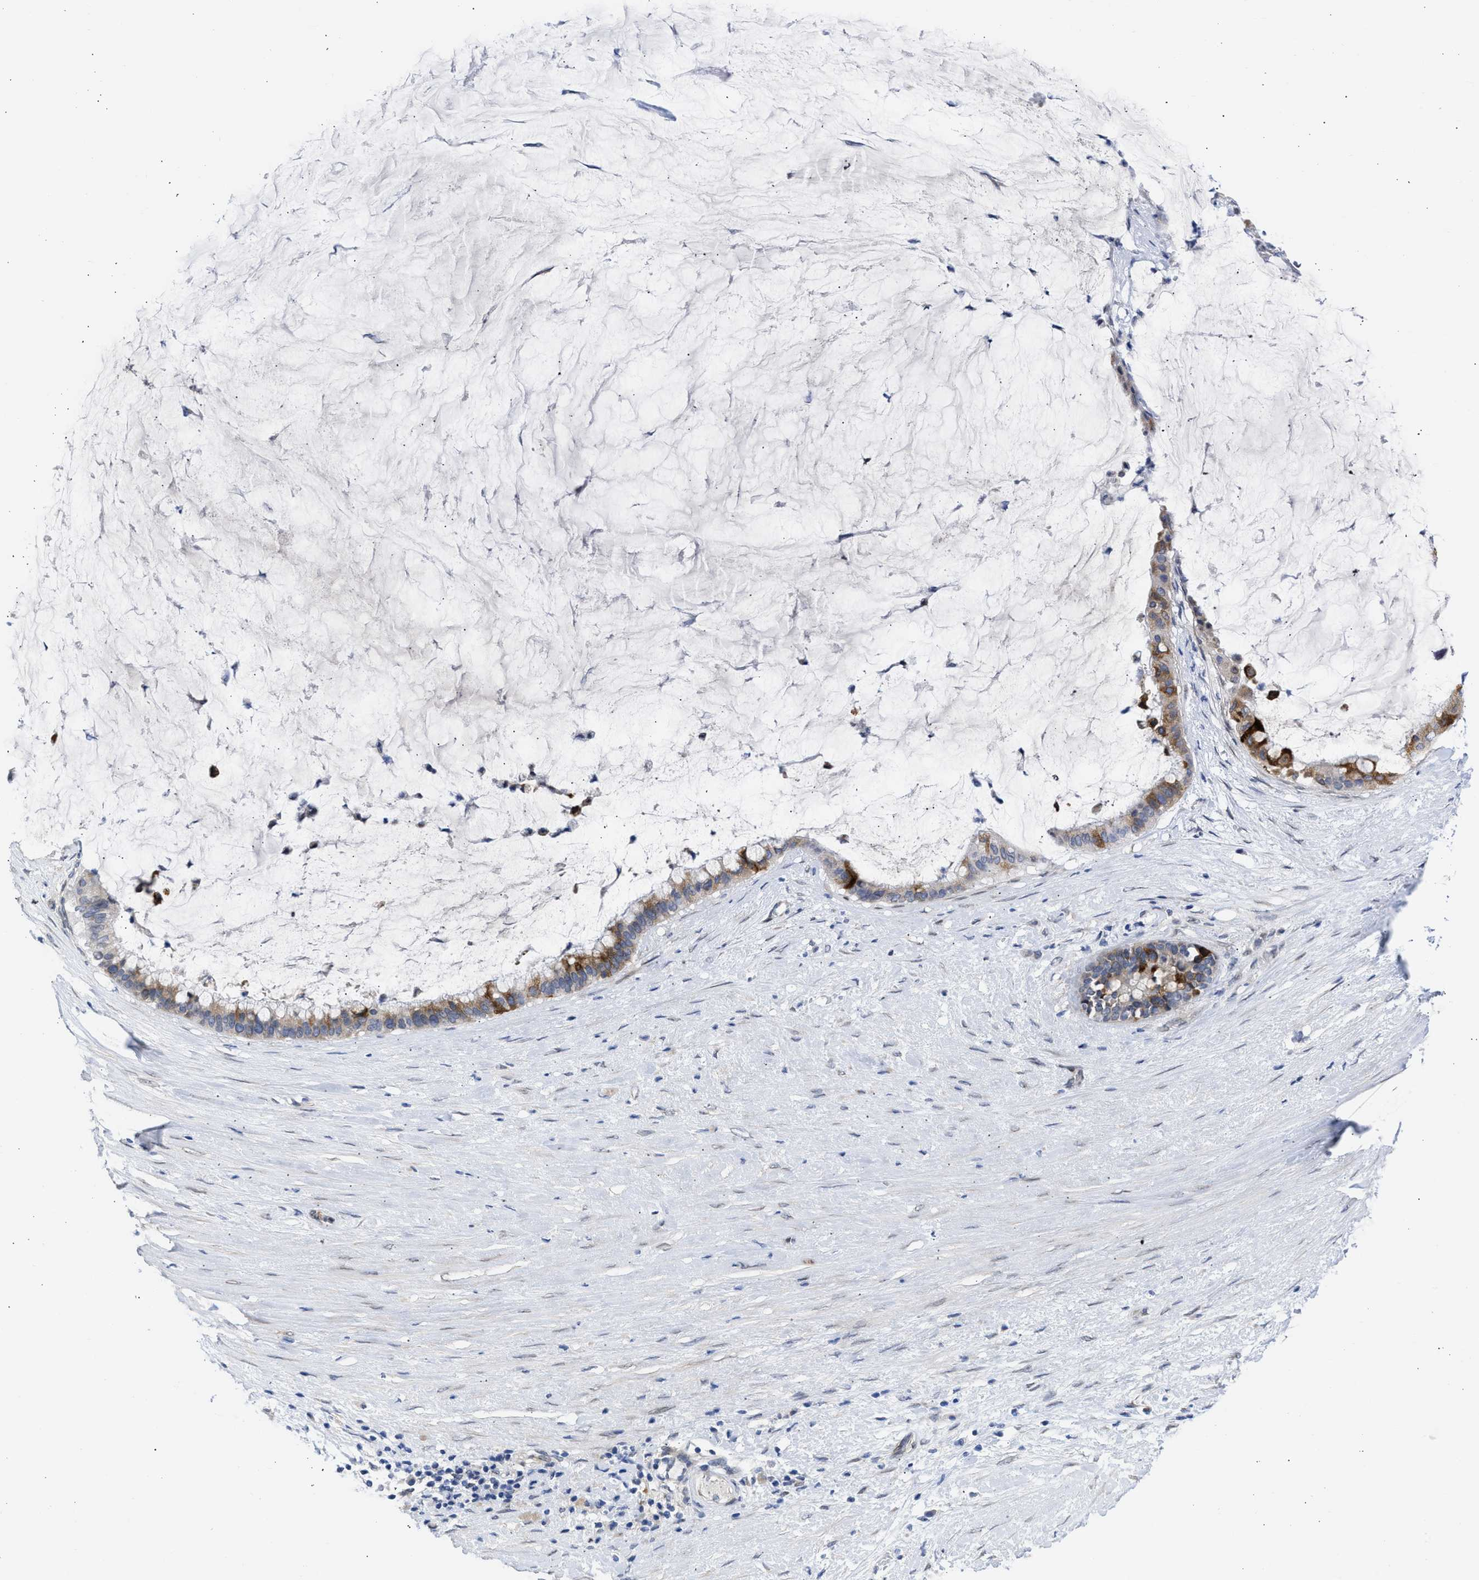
{"staining": {"intensity": "strong", "quantity": "25%-75%", "location": "cytoplasmic/membranous"}, "tissue": "pancreatic cancer", "cell_type": "Tumor cells", "image_type": "cancer", "snomed": [{"axis": "morphology", "description": "Adenocarcinoma, NOS"}, {"axis": "topography", "description": "Pancreas"}], "caption": "Immunohistochemical staining of human adenocarcinoma (pancreatic) demonstrates high levels of strong cytoplasmic/membranous protein expression in about 25%-75% of tumor cells.", "gene": "NUP35", "patient": {"sex": "male", "age": 41}}